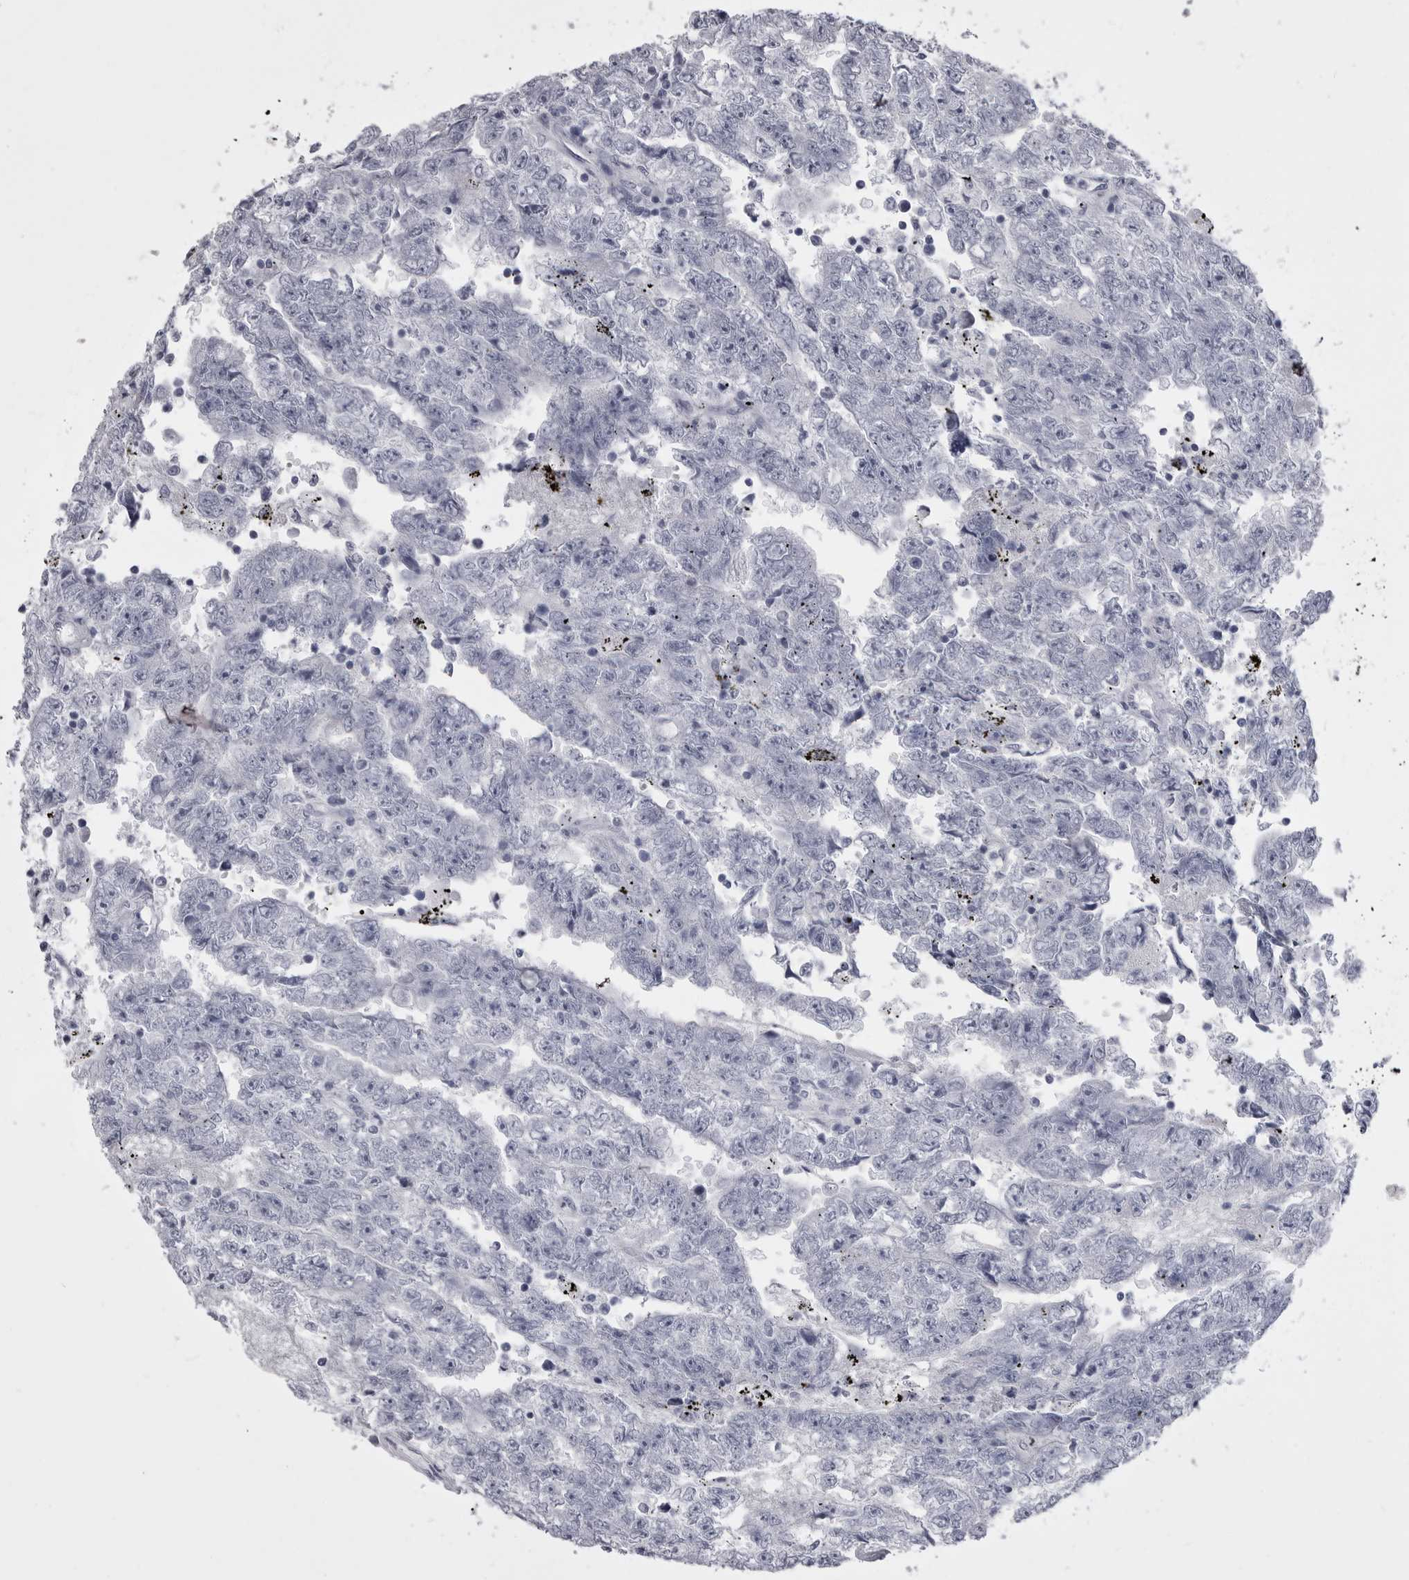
{"staining": {"intensity": "negative", "quantity": "none", "location": "none"}, "tissue": "testis cancer", "cell_type": "Tumor cells", "image_type": "cancer", "snomed": [{"axis": "morphology", "description": "Carcinoma, Embryonal, NOS"}, {"axis": "topography", "description": "Testis"}], "caption": "A photomicrograph of testis cancer stained for a protein shows no brown staining in tumor cells.", "gene": "ANK2", "patient": {"sex": "male", "age": 25}}